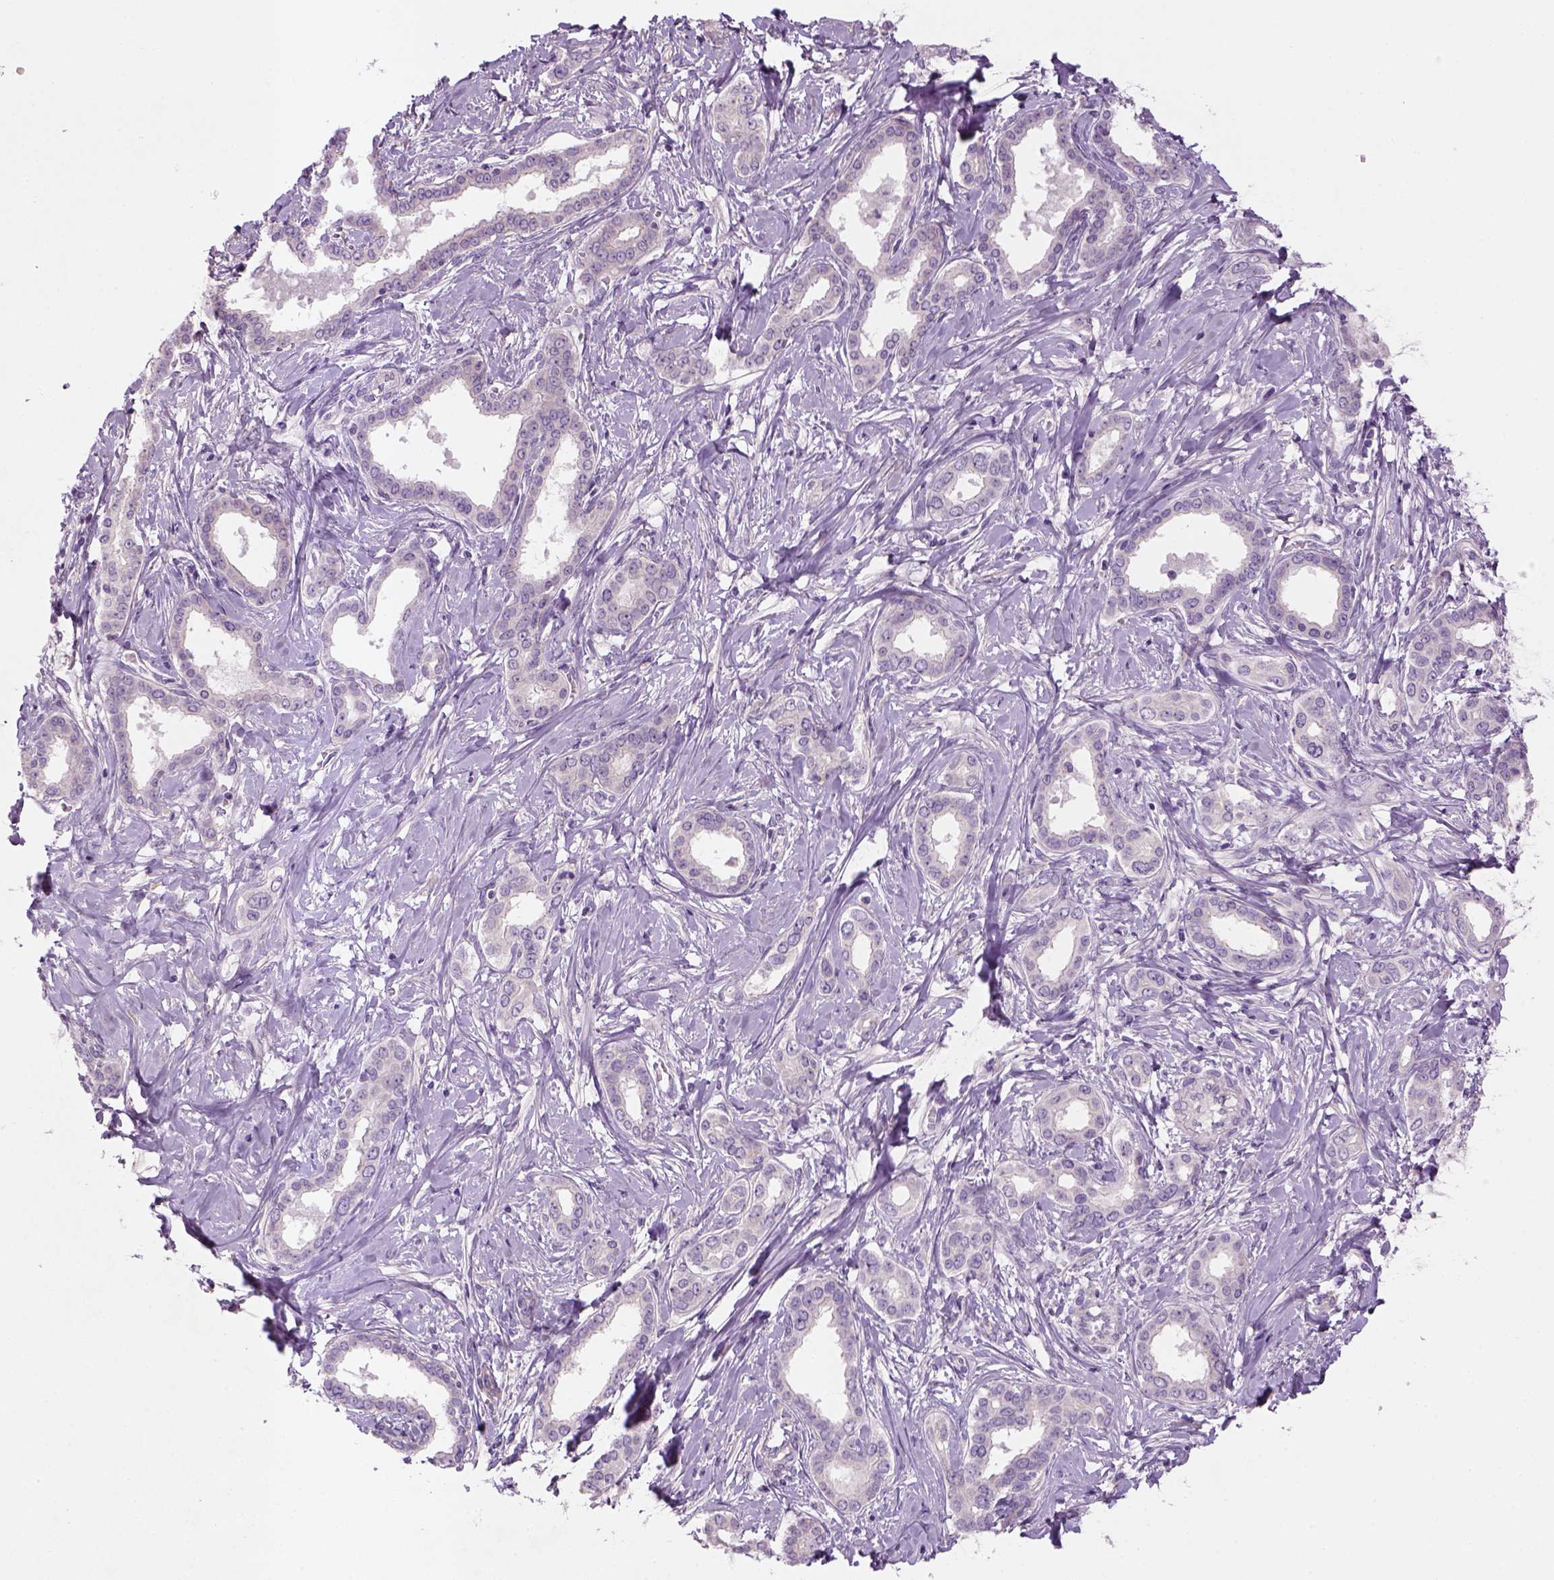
{"staining": {"intensity": "negative", "quantity": "none", "location": "none"}, "tissue": "liver cancer", "cell_type": "Tumor cells", "image_type": "cancer", "snomed": [{"axis": "morphology", "description": "Cholangiocarcinoma"}, {"axis": "topography", "description": "Liver"}], "caption": "The micrograph exhibits no significant positivity in tumor cells of liver cancer.", "gene": "NUDT6", "patient": {"sex": "female", "age": 47}}